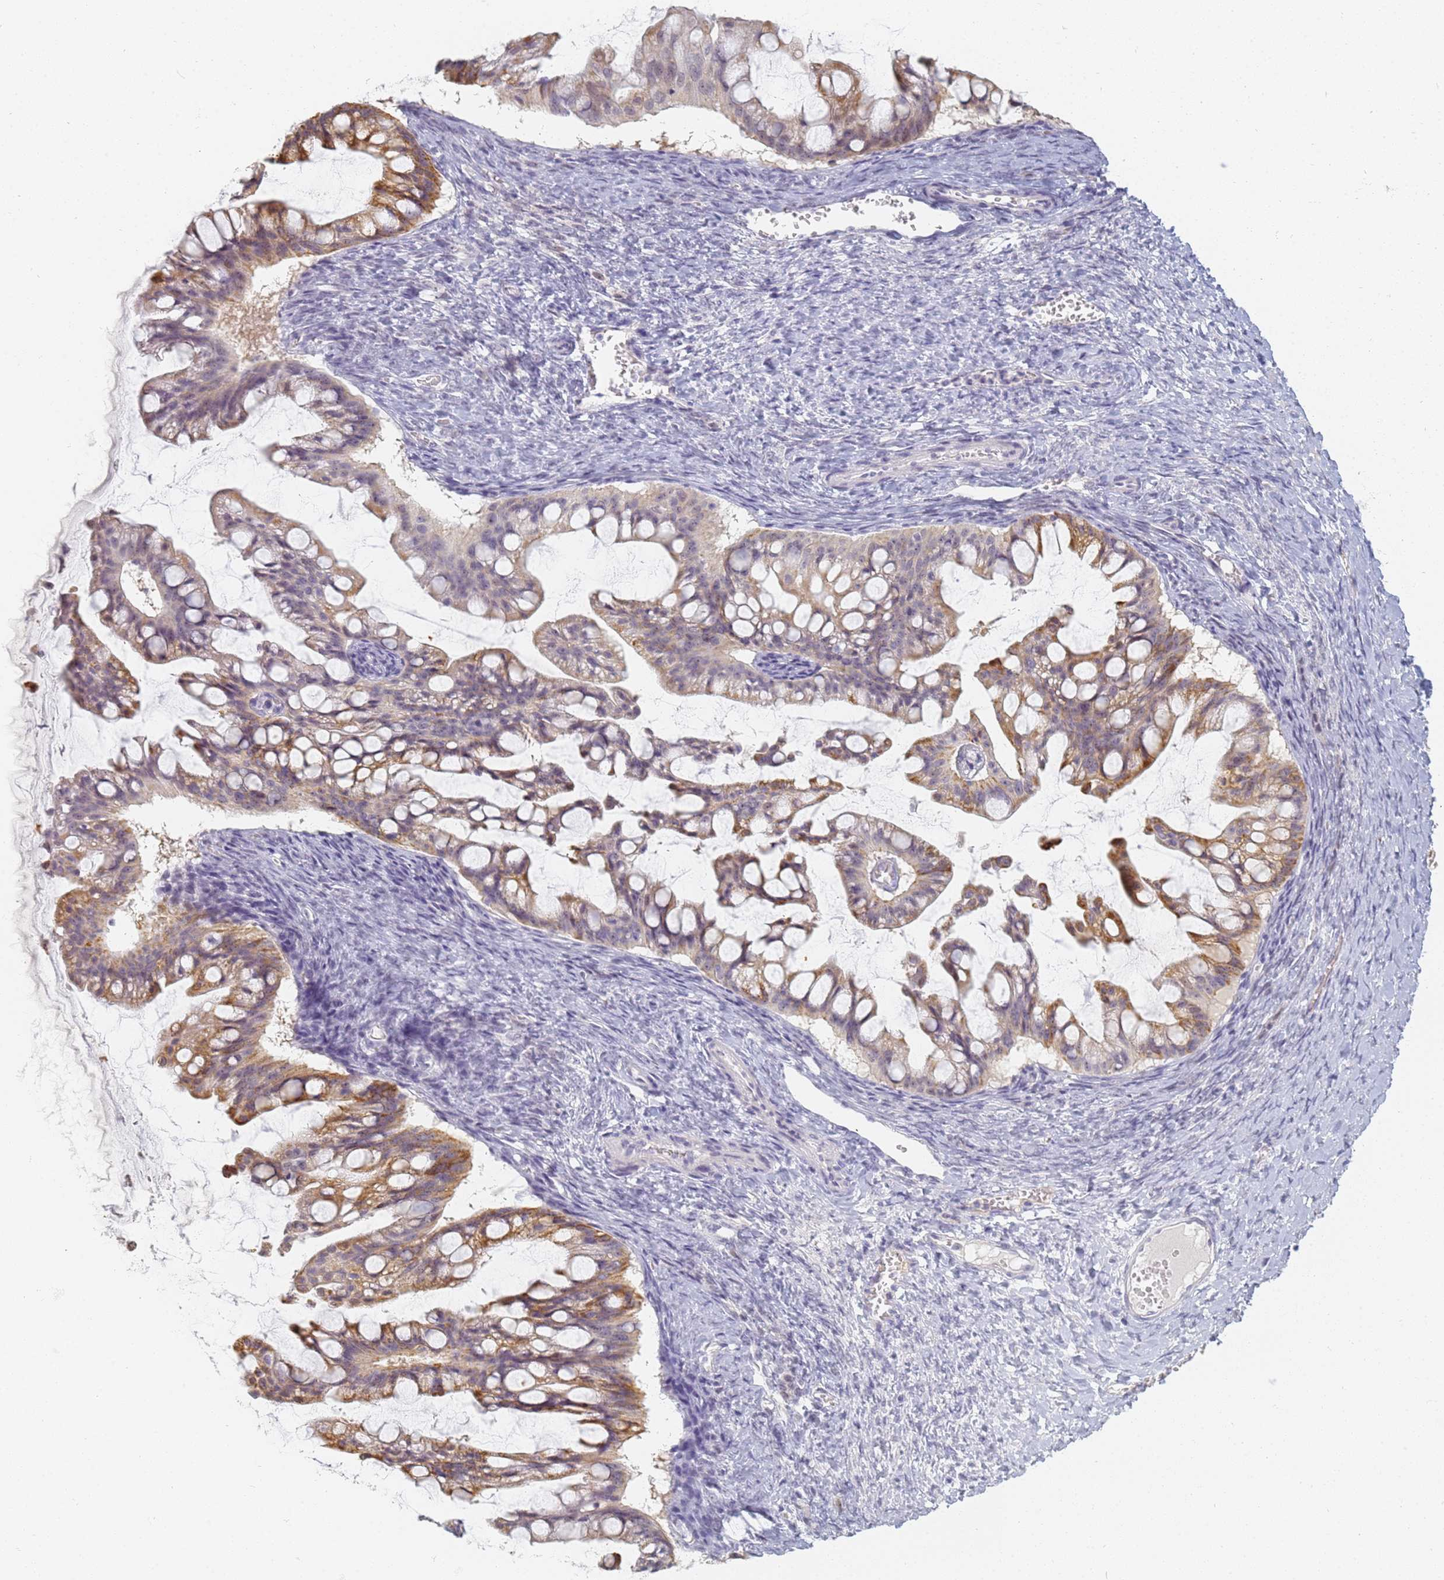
{"staining": {"intensity": "weak", "quantity": ">75%", "location": "cytoplasmic/membranous"}, "tissue": "ovarian cancer", "cell_type": "Tumor cells", "image_type": "cancer", "snomed": [{"axis": "morphology", "description": "Cystadenocarcinoma, mucinous, NOS"}, {"axis": "topography", "description": "Ovary"}], "caption": "Protein expression analysis of ovarian cancer displays weak cytoplasmic/membranous positivity in approximately >75% of tumor cells.", "gene": "SLC38A9", "patient": {"sex": "female", "age": 73}}